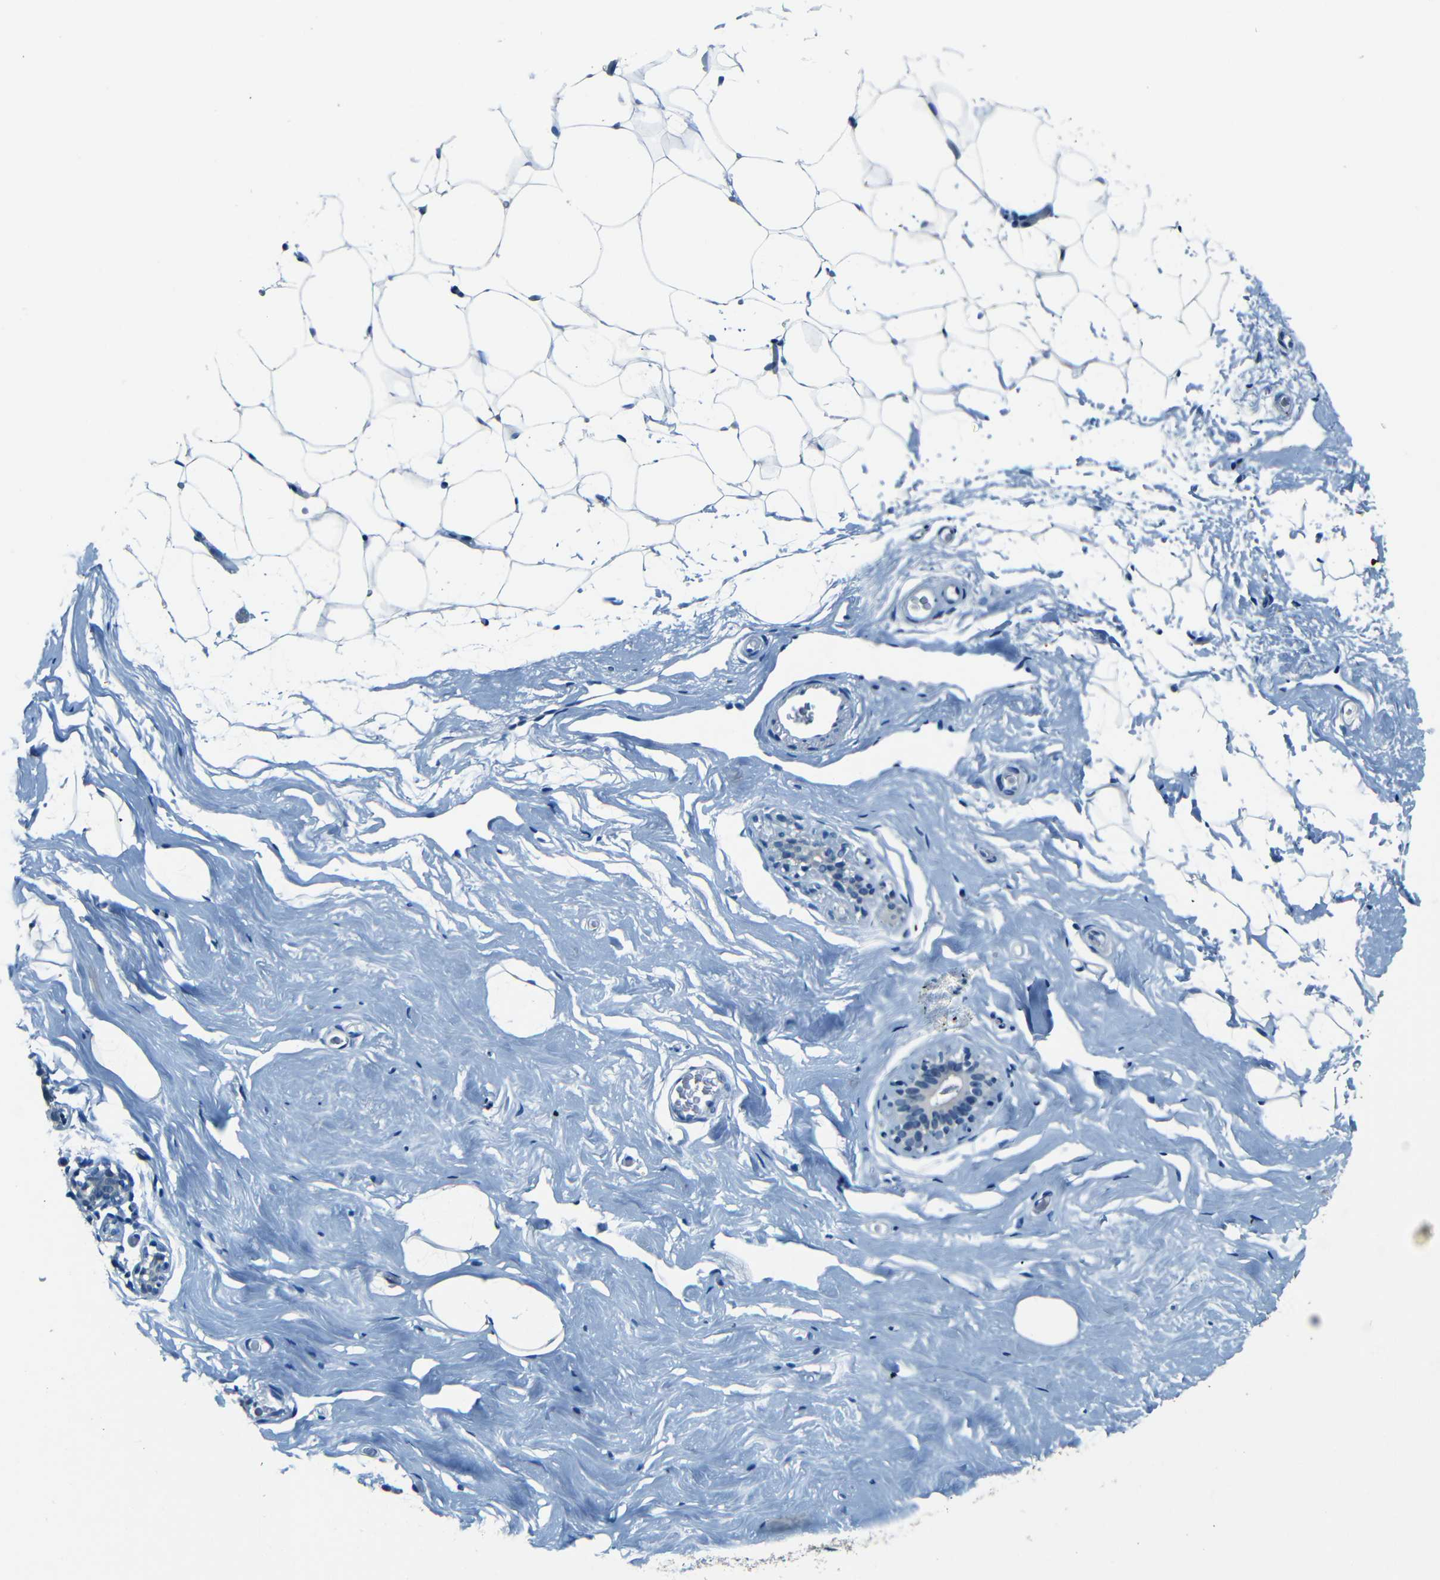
{"staining": {"intensity": "negative", "quantity": "none", "location": "none"}, "tissue": "breast", "cell_type": "Adipocytes", "image_type": "normal", "snomed": [{"axis": "morphology", "description": "Normal tissue, NOS"}, {"axis": "topography", "description": "Breast"}], "caption": "Immunohistochemistry of benign human breast exhibits no expression in adipocytes. (Immunohistochemistry, brightfield microscopy, high magnification).", "gene": "ZMAT1", "patient": {"sex": "female", "age": 75}}